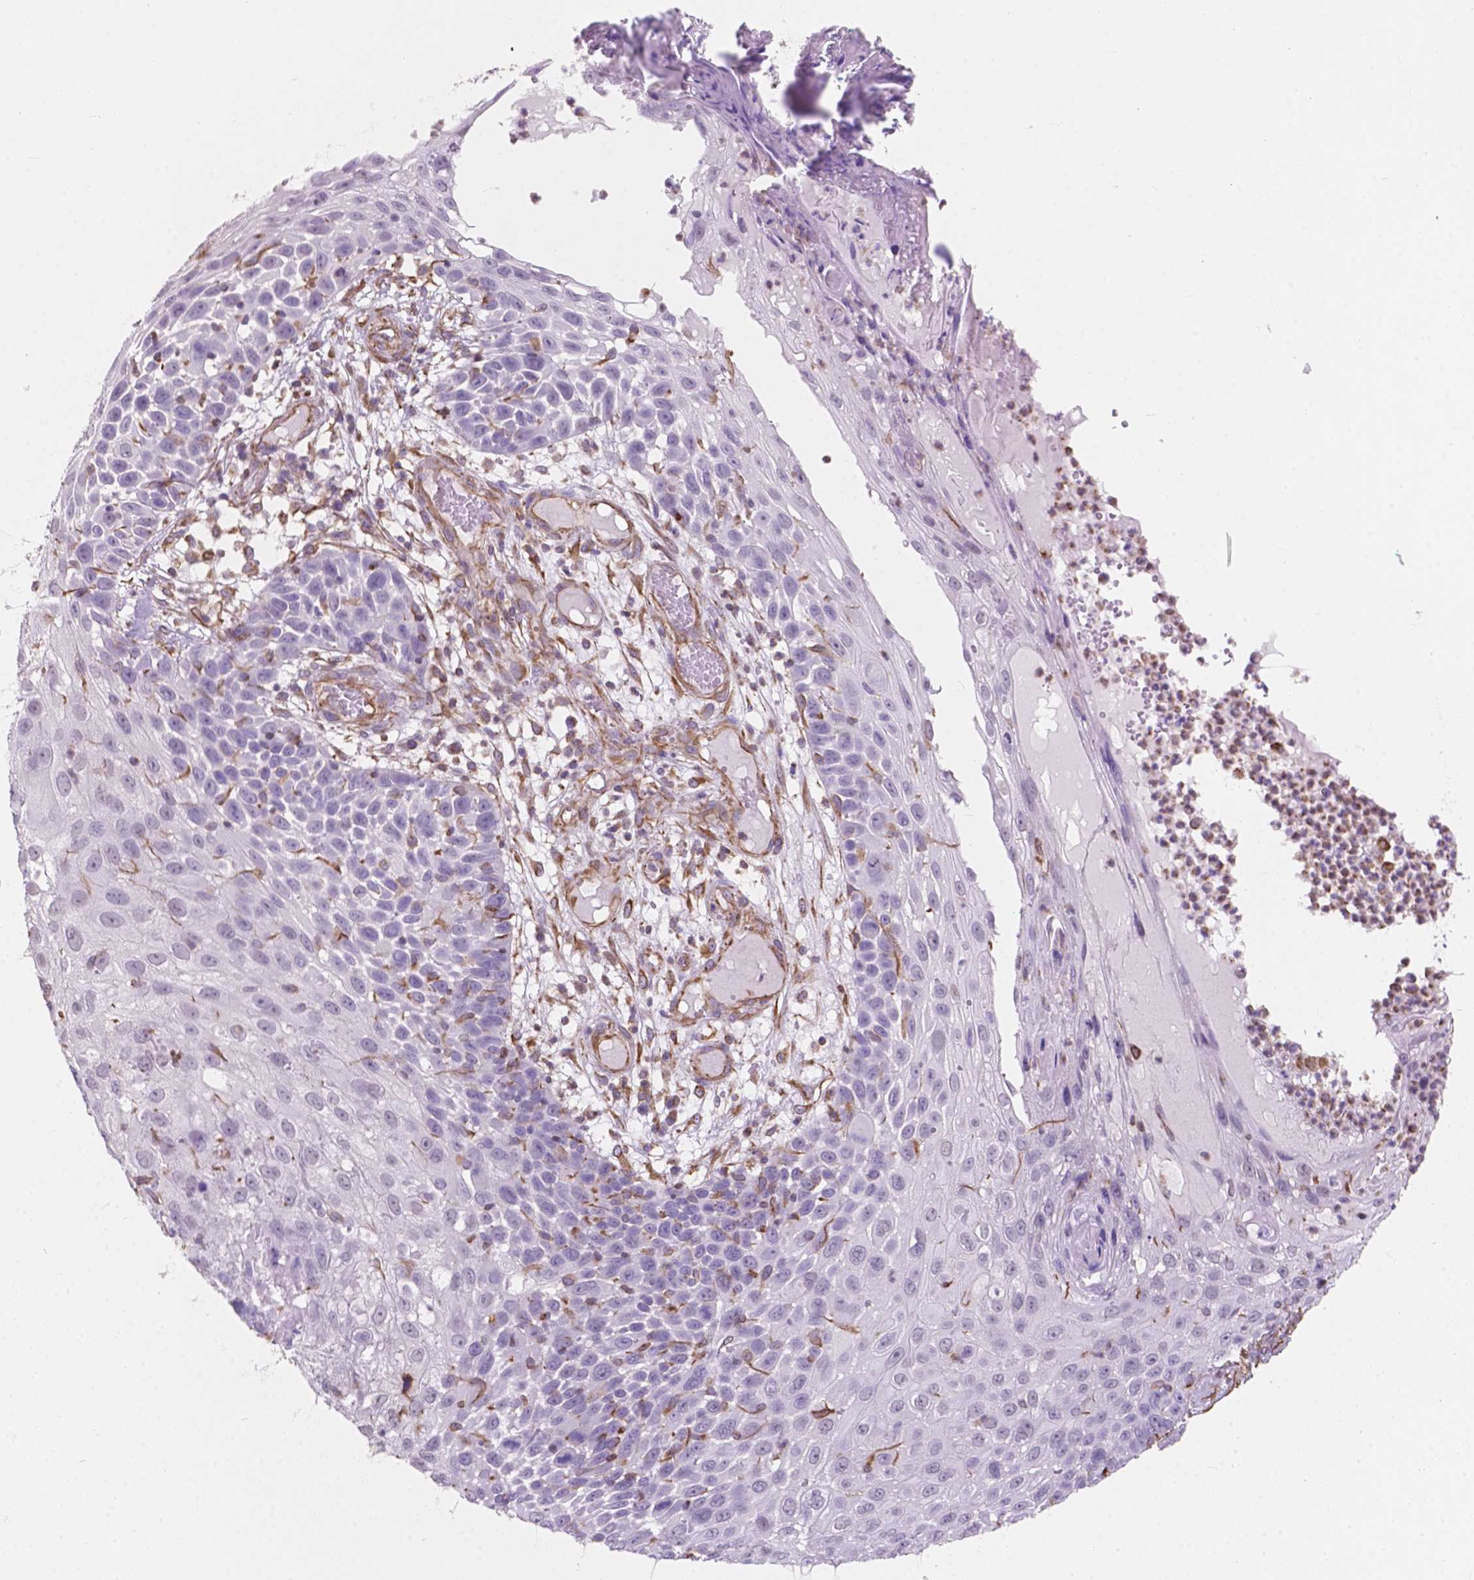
{"staining": {"intensity": "weak", "quantity": "<25%", "location": "cytoplasmic/membranous"}, "tissue": "skin cancer", "cell_type": "Tumor cells", "image_type": "cancer", "snomed": [{"axis": "morphology", "description": "Squamous cell carcinoma, NOS"}, {"axis": "topography", "description": "Skin"}], "caption": "The micrograph displays no staining of tumor cells in skin cancer.", "gene": "AMOT", "patient": {"sex": "male", "age": 92}}